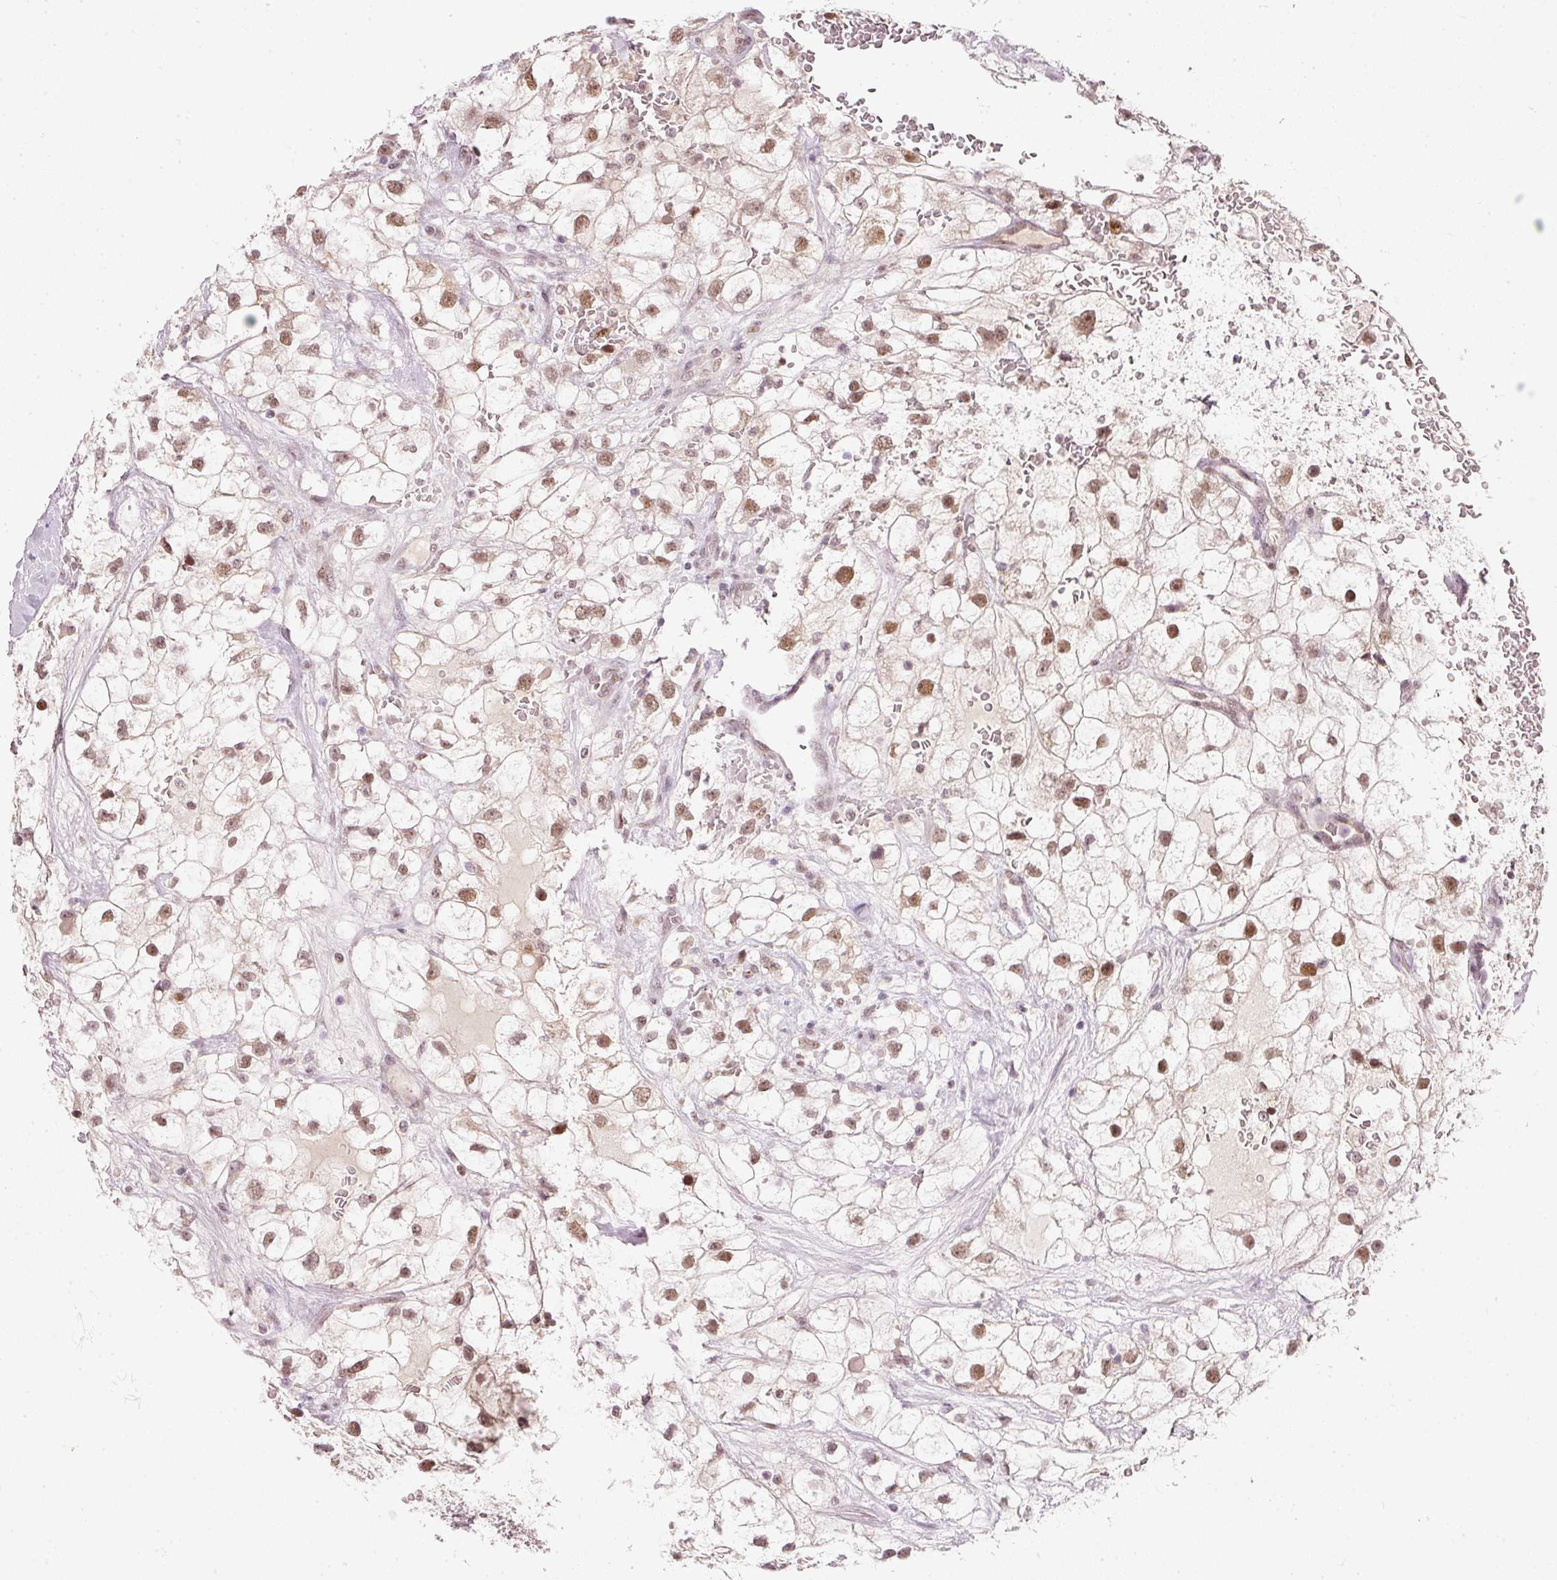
{"staining": {"intensity": "moderate", "quantity": "25%-75%", "location": "nuclear"}, "tissue": "renal cancer", "cell_type": "Tumor cells", "image_type": "cancer", "snomed": [{"axis": "morphology", "description": "Adenocarcinoma, NOS"}, {"axis": "topography", "description": "Kidney"}], "caption": "A brown stain labels moderate nuclear positivity of a protein in renal adenocarcinoma tumor cells.", "gene": "FSTL3", "patient": {"sex": "male", "age": 59}}